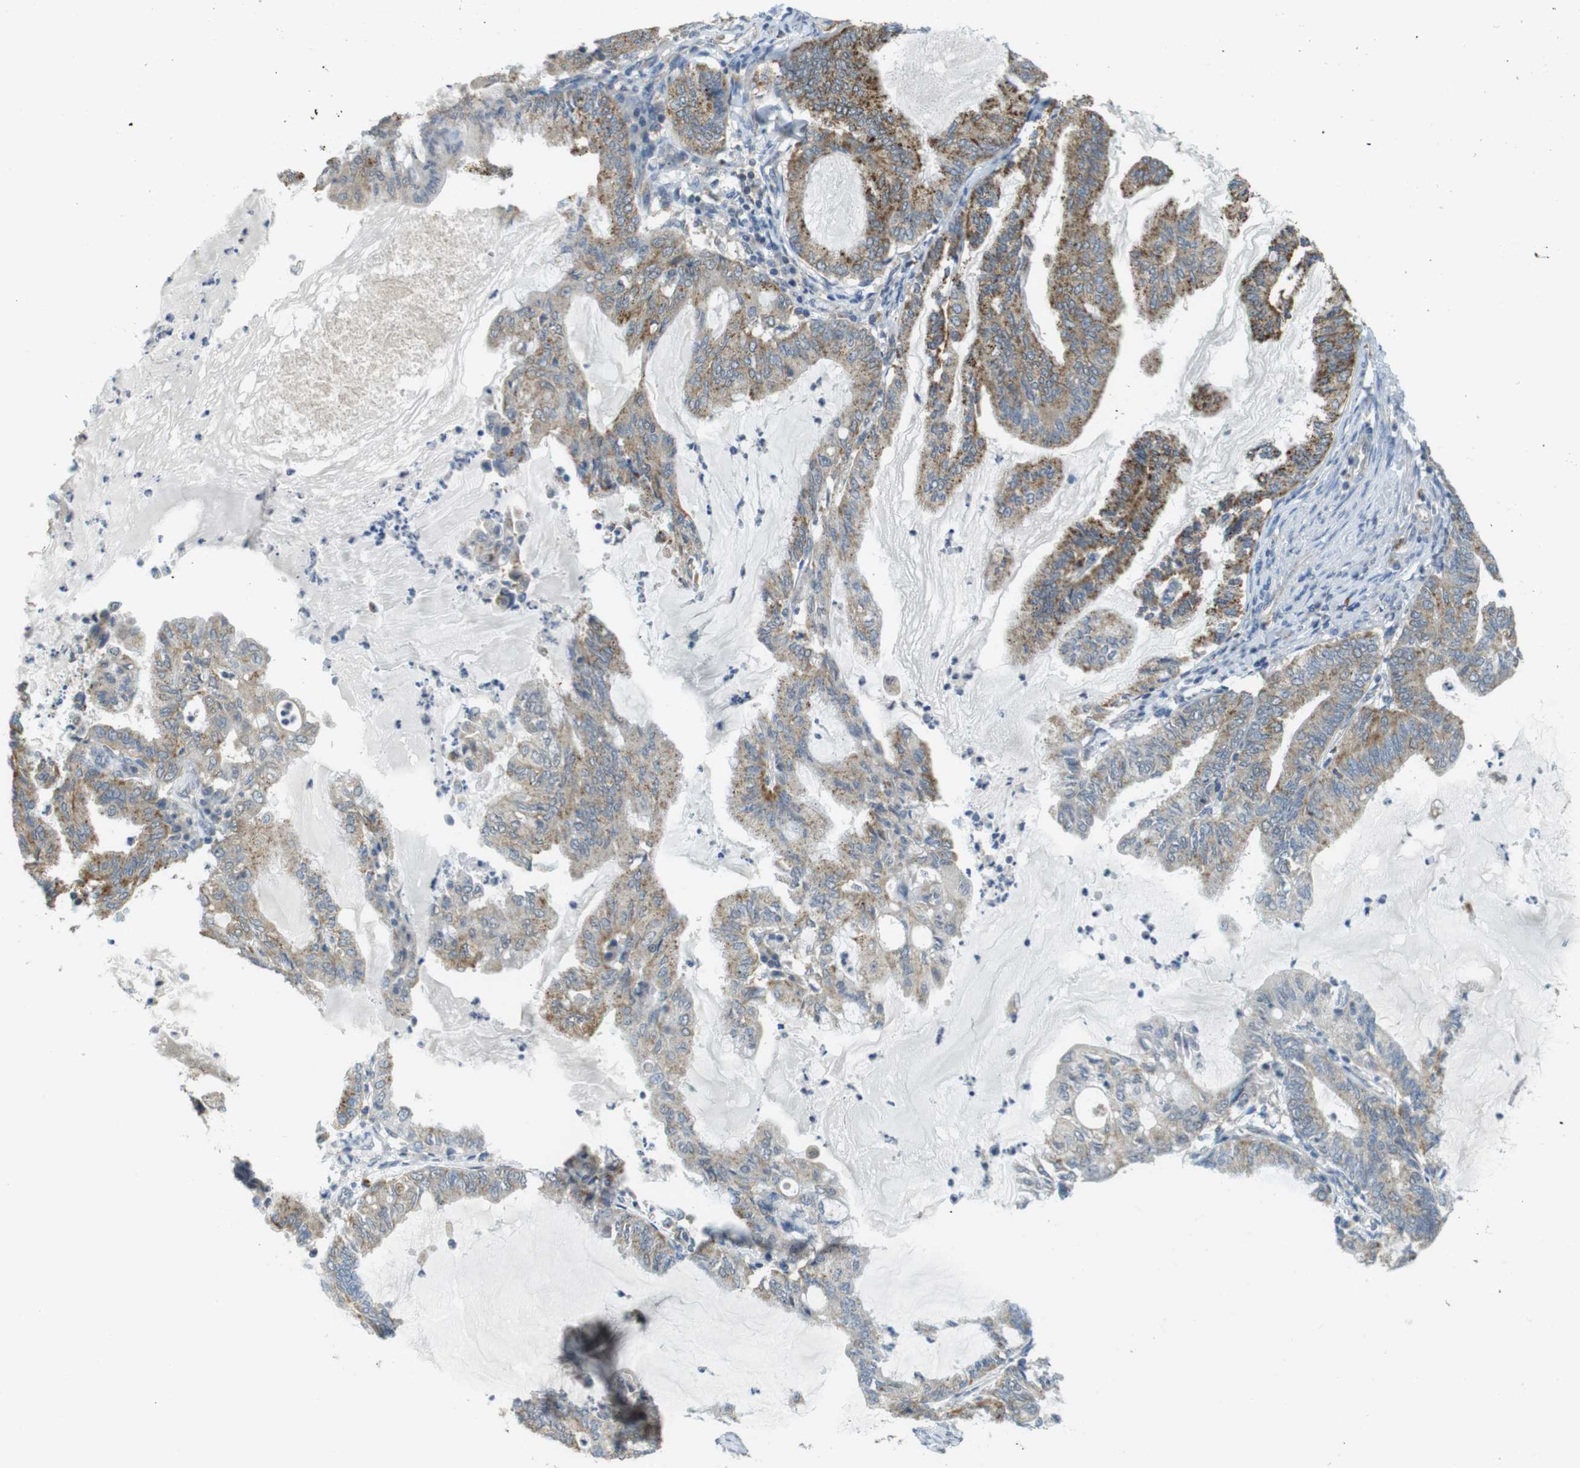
{"staining": {"intensity": "moderate", "quantity": ">75%", "location": "cytoplasmic/membranous"}, "tissue": "endometrial cancer", "cell_type": "Tumor cells", "image_type": "cancer", "snomed": [{"axis": "morphology", "description": "Adenocarcinoma, NOS"}, {"axis": "topography", "description": "Endometrium"}], "caption": "The immunohistochemical stain labels moderate cytoplasmic/membranous staining in tumor cells of adenocarcinoma (endometrial) tissue.", "gene": "BRI3BP", "patient": {"sex": "female", "age": 86}}